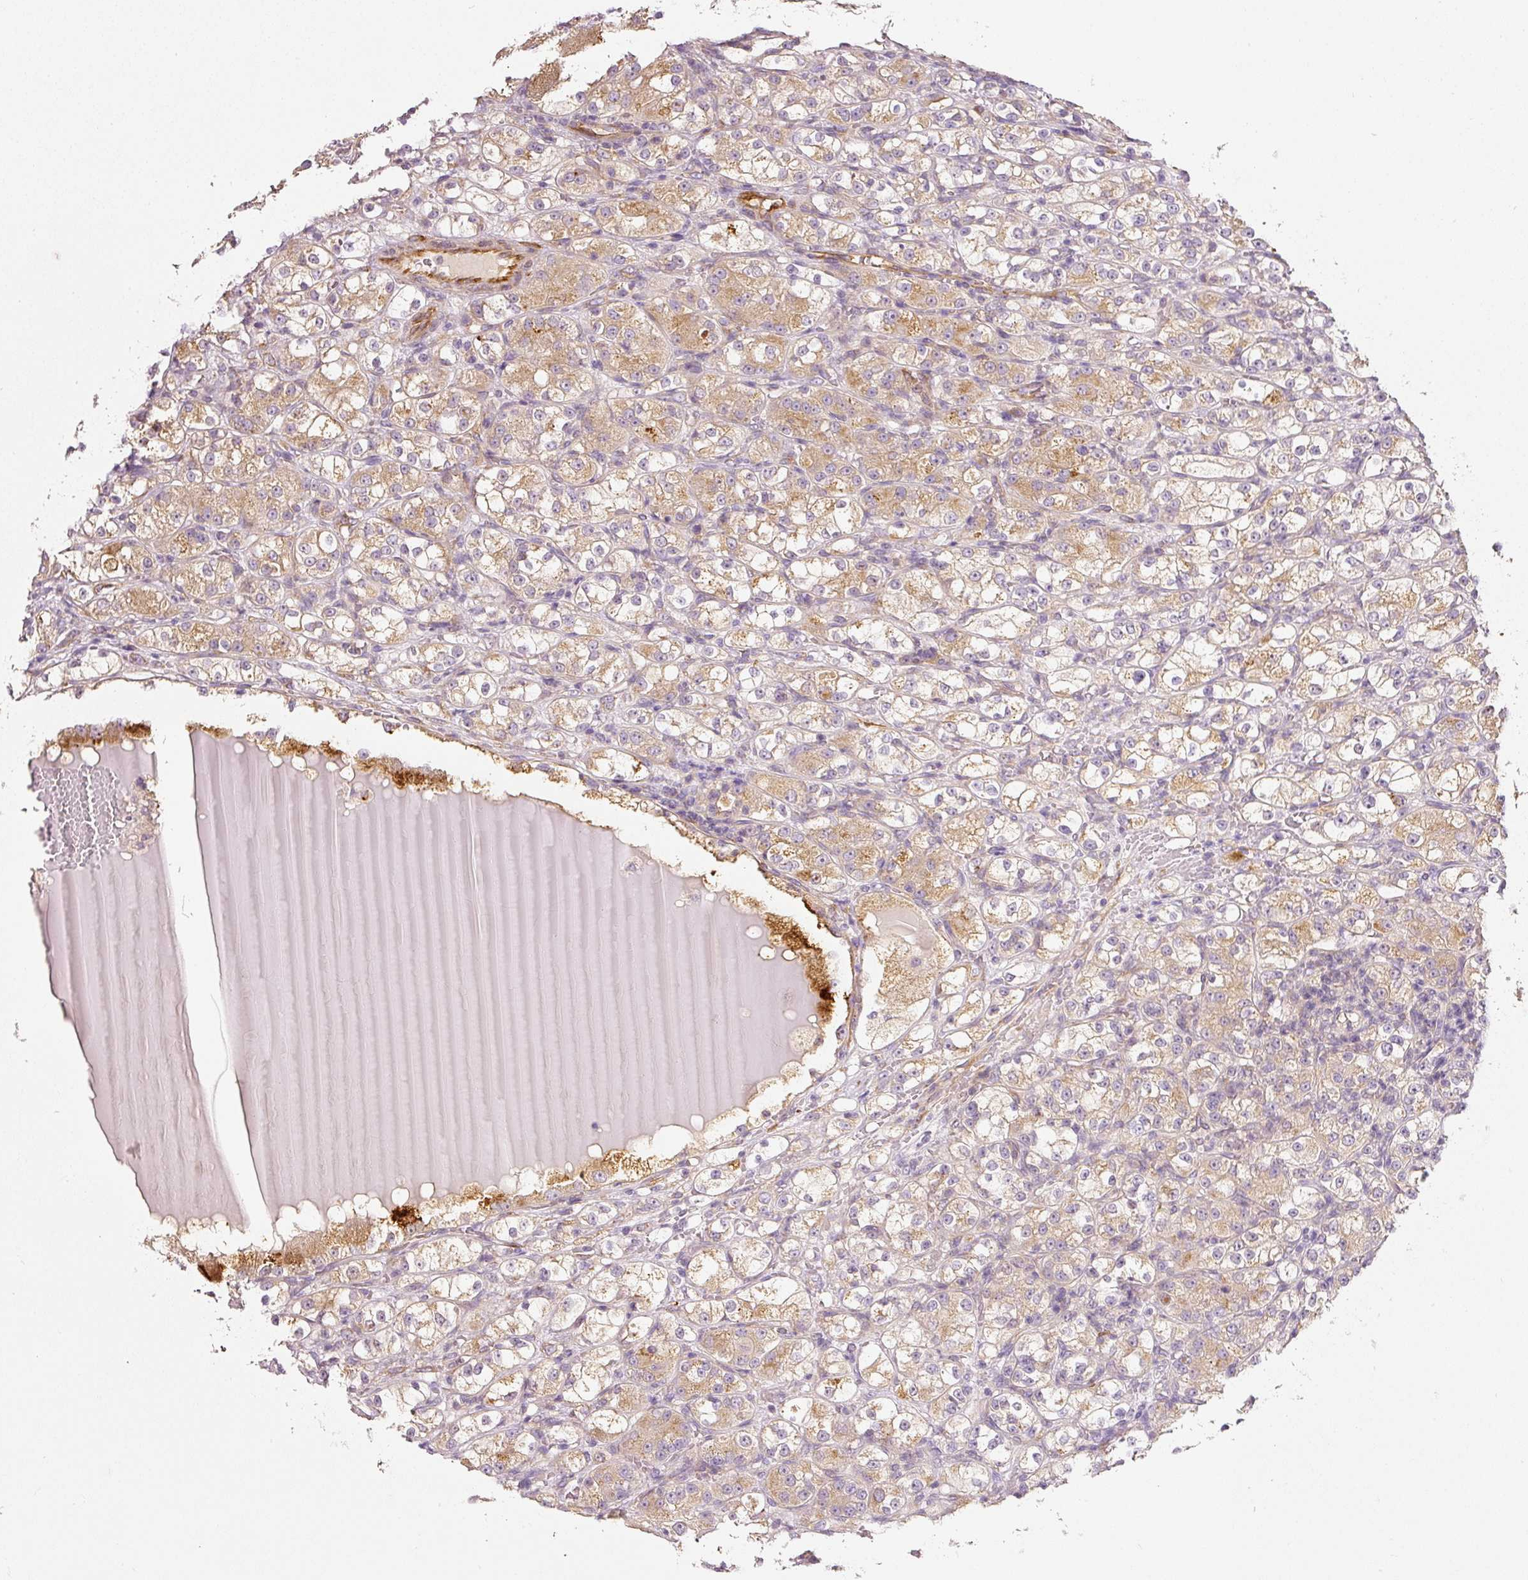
{"staining": {"intensity": "moderate", "quantity": ">75%", "location": "cytoplasmic/membranous"}, "tissue": "renal cancer", "cell_type": "Tumor cells", "image_type": "cancer", "snomed": [{"axis": "morphology", "description": "Normal tissue, NOS"}, {"axis": "morphology", "description": "Adenocarcinoma, NOS"}, {"axis": "topography", "description": "Kidney"}], "caption": "Brown immunohistochemical staining in human renal adenocarcinoma exhibits moderate cytoplasmic/membranous positivity in about >75% of tumor cells. (brown staining indicates protein expression, while blue staining denotes nuclei).", "gene": "RNF167", "patient": {"sex": "male", "age": 61}}